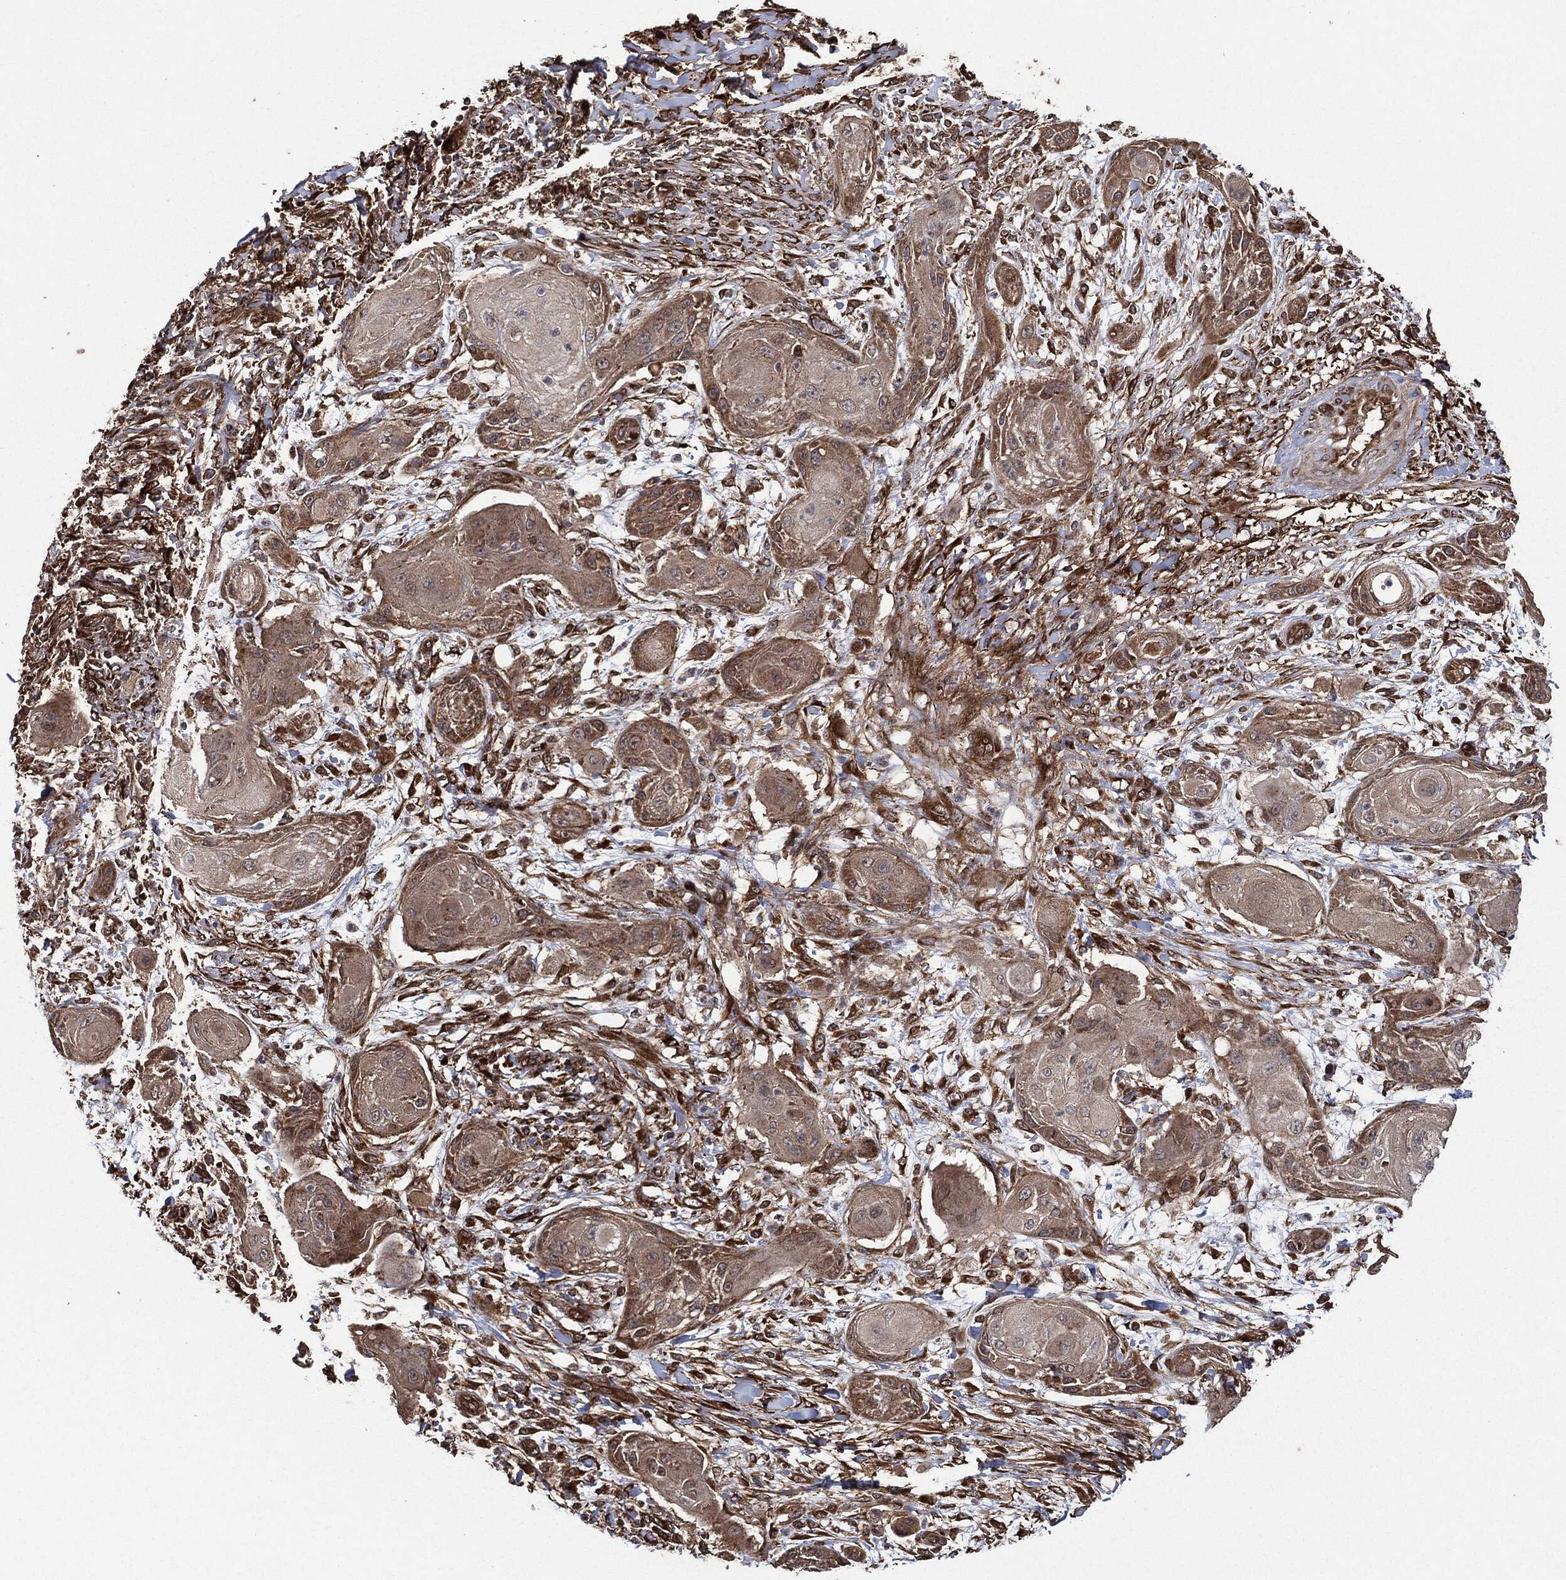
{"staining": {"intensity": "moderate", "quantity": ">75%", "location": "cytoplasmic/membranous"}, "tissue": "skin cancer", "cell_type": "Tumor cells", "image_type": "cancer", "snomed": [{"axis": "morphology", "description": "Squamous cell carcinoma, NOS"}, {"axis": "topography", "description": "Skin"}], "caption": "High-power microscopy captured an IHC micrograph of squamous cell carcinoma (skin), revealing moderate cytoplasmic/membranous positivity in about >75% of tumor cells.", "gene": "BCAR1", "patient": {"sex": "male", "age": 62}}